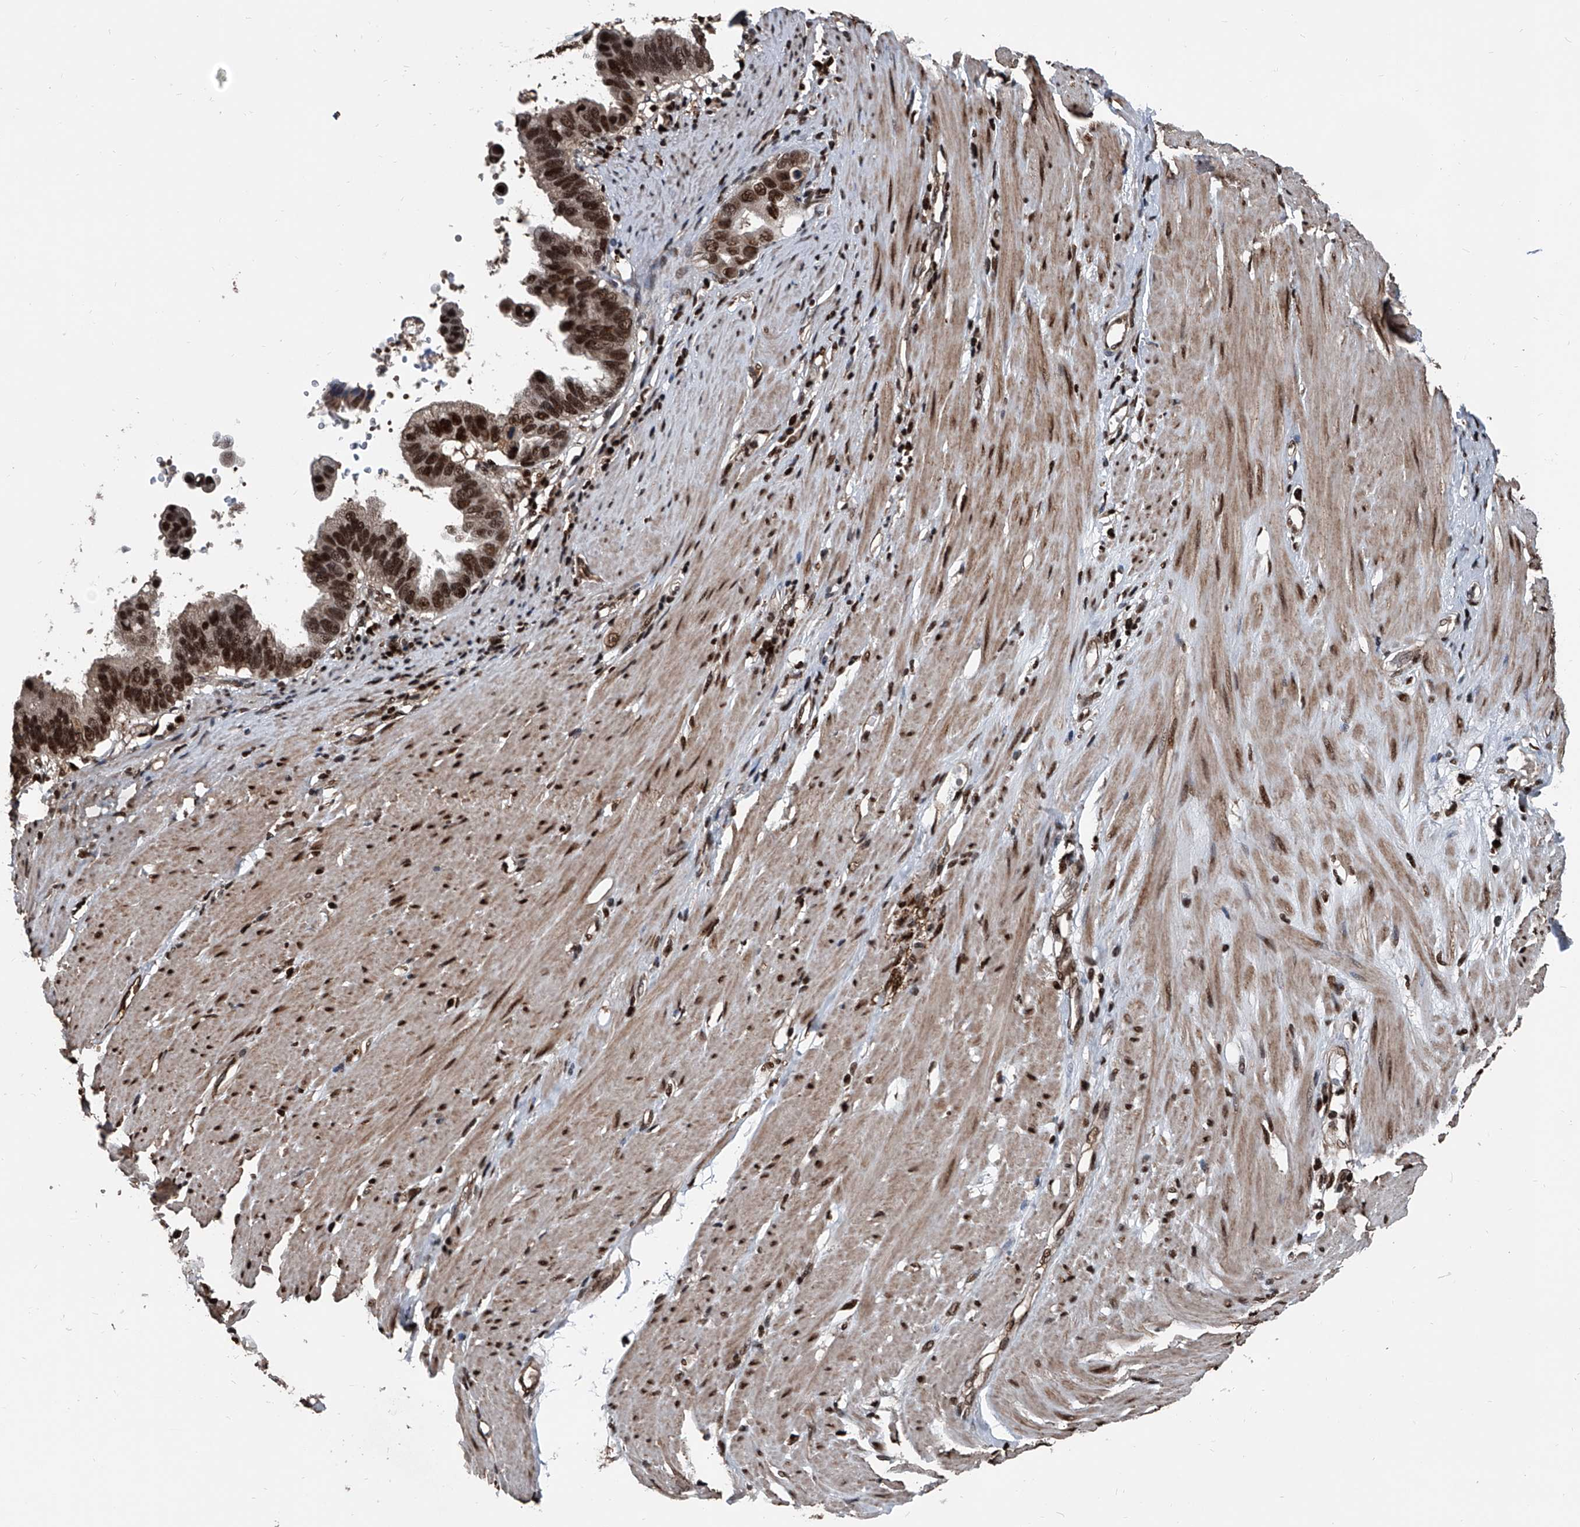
{"staining": {"intensity": "strong", "quantity": ">75%", "location": "nuclear"}, "tissue": "pancreatic cancer", "cell_type": "Tumor cells", "image_type": "cancer", "snomed": [{"axis": "morphology", "description": "Adenocarcinoma, NOS"}, {"axis": "topography", "description": "Pancreas"}], "caption": "Adenocarcinoma (pancreatic) stained with a protein marker displays strong staining in tumor cells.", "gene": "FKBP5", "patient": {"sex": "female", "age": 56}}